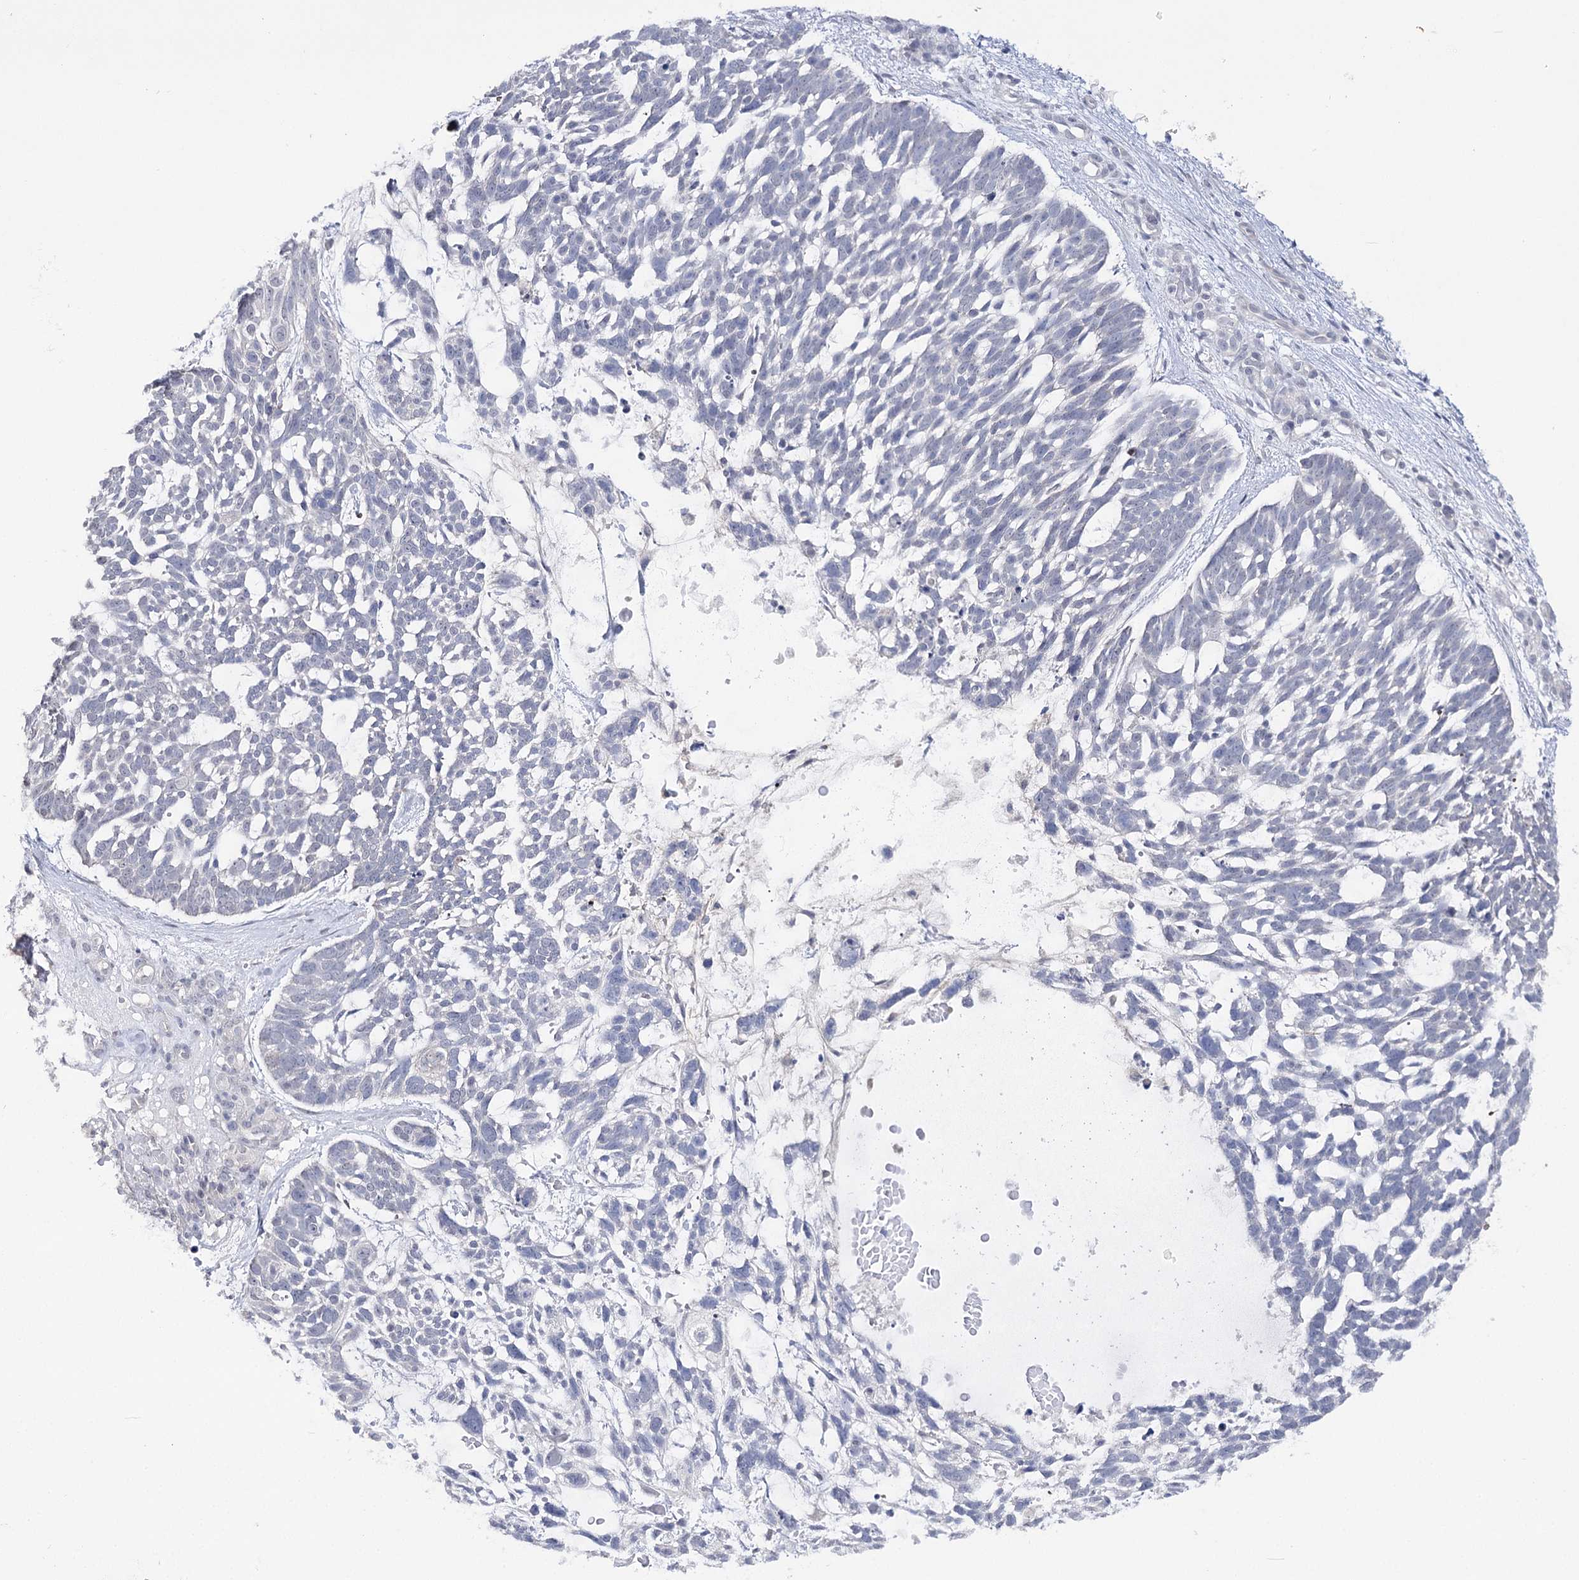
{"staining": {"intensity": "negative", "quantity": "none", "location": "none"}, "tissue": "skin cancer", "cell_type": "Tumor cells", "image_type": "cancer", "snomed": [{"axis": "morphology", "description": "Basal cell carcinoma"}, {"axis": "topography", "description": "Skin"}], "caption": "Human skin cancer stained for a protein using immunohistochemistry demonstrates no expression in tumor cells.", "gene": "ATP10B", "patient": {"sex": "male", "age": 88}}